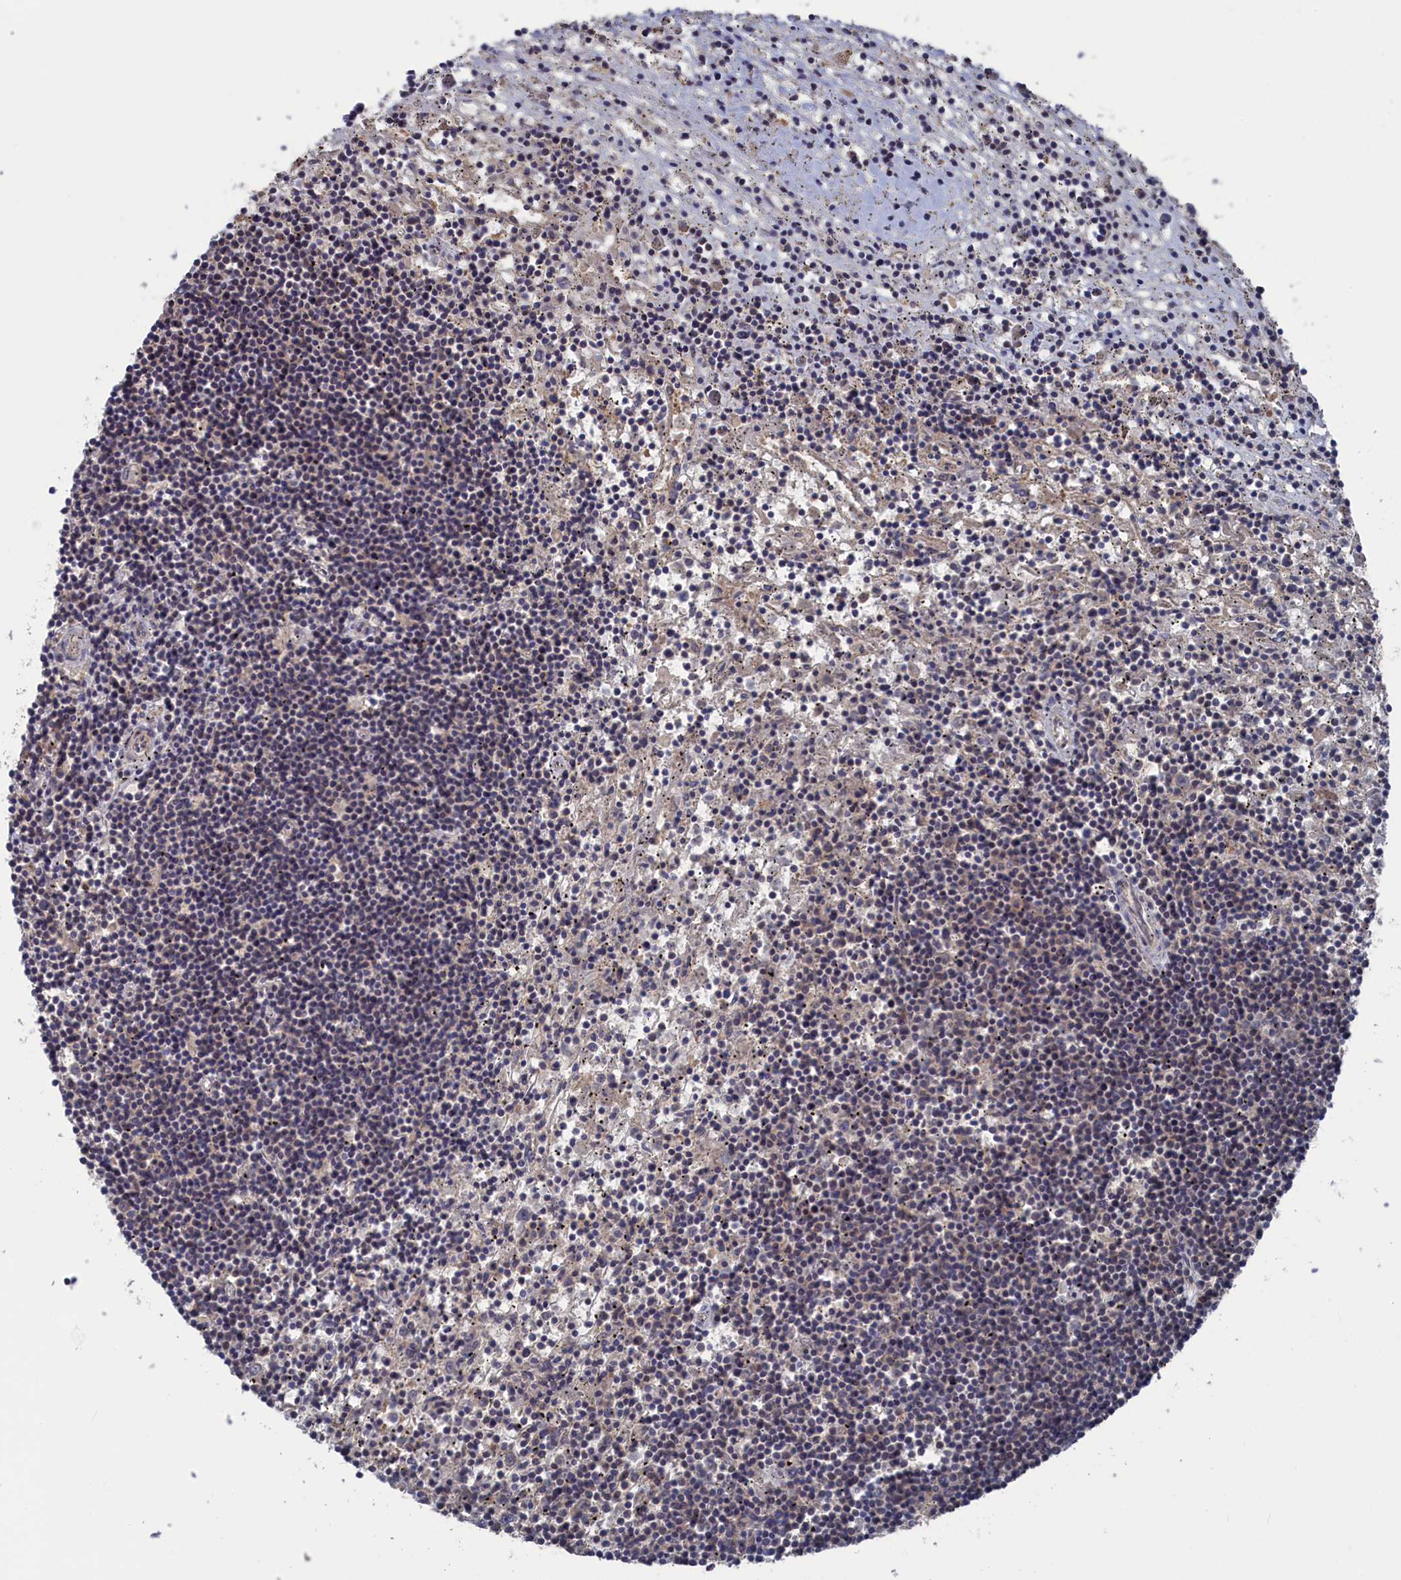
{"staining": {"intensity": "negative", "quantity": "none", "location": "none"}, "tissue": "lymphoma", "cell_type": "Tumor cells", "image_type": "cancer", "snomed": [{"axis": "morphology", "description": "Malignant lymphoma, non-Hodgkin's type, Low grade"}, {"axis": "topography", "description": "Spleen"}], "caption": "High magnification brightfield microscopy of lymphoma stained with DAB (3,3'-diaminobenzidine) (brown) and counterstained with hematoxylin (blue): tumor cells show no significant positivity.", "gene": "NUTF2", "patient": {"sex": "male", "age": 76}}